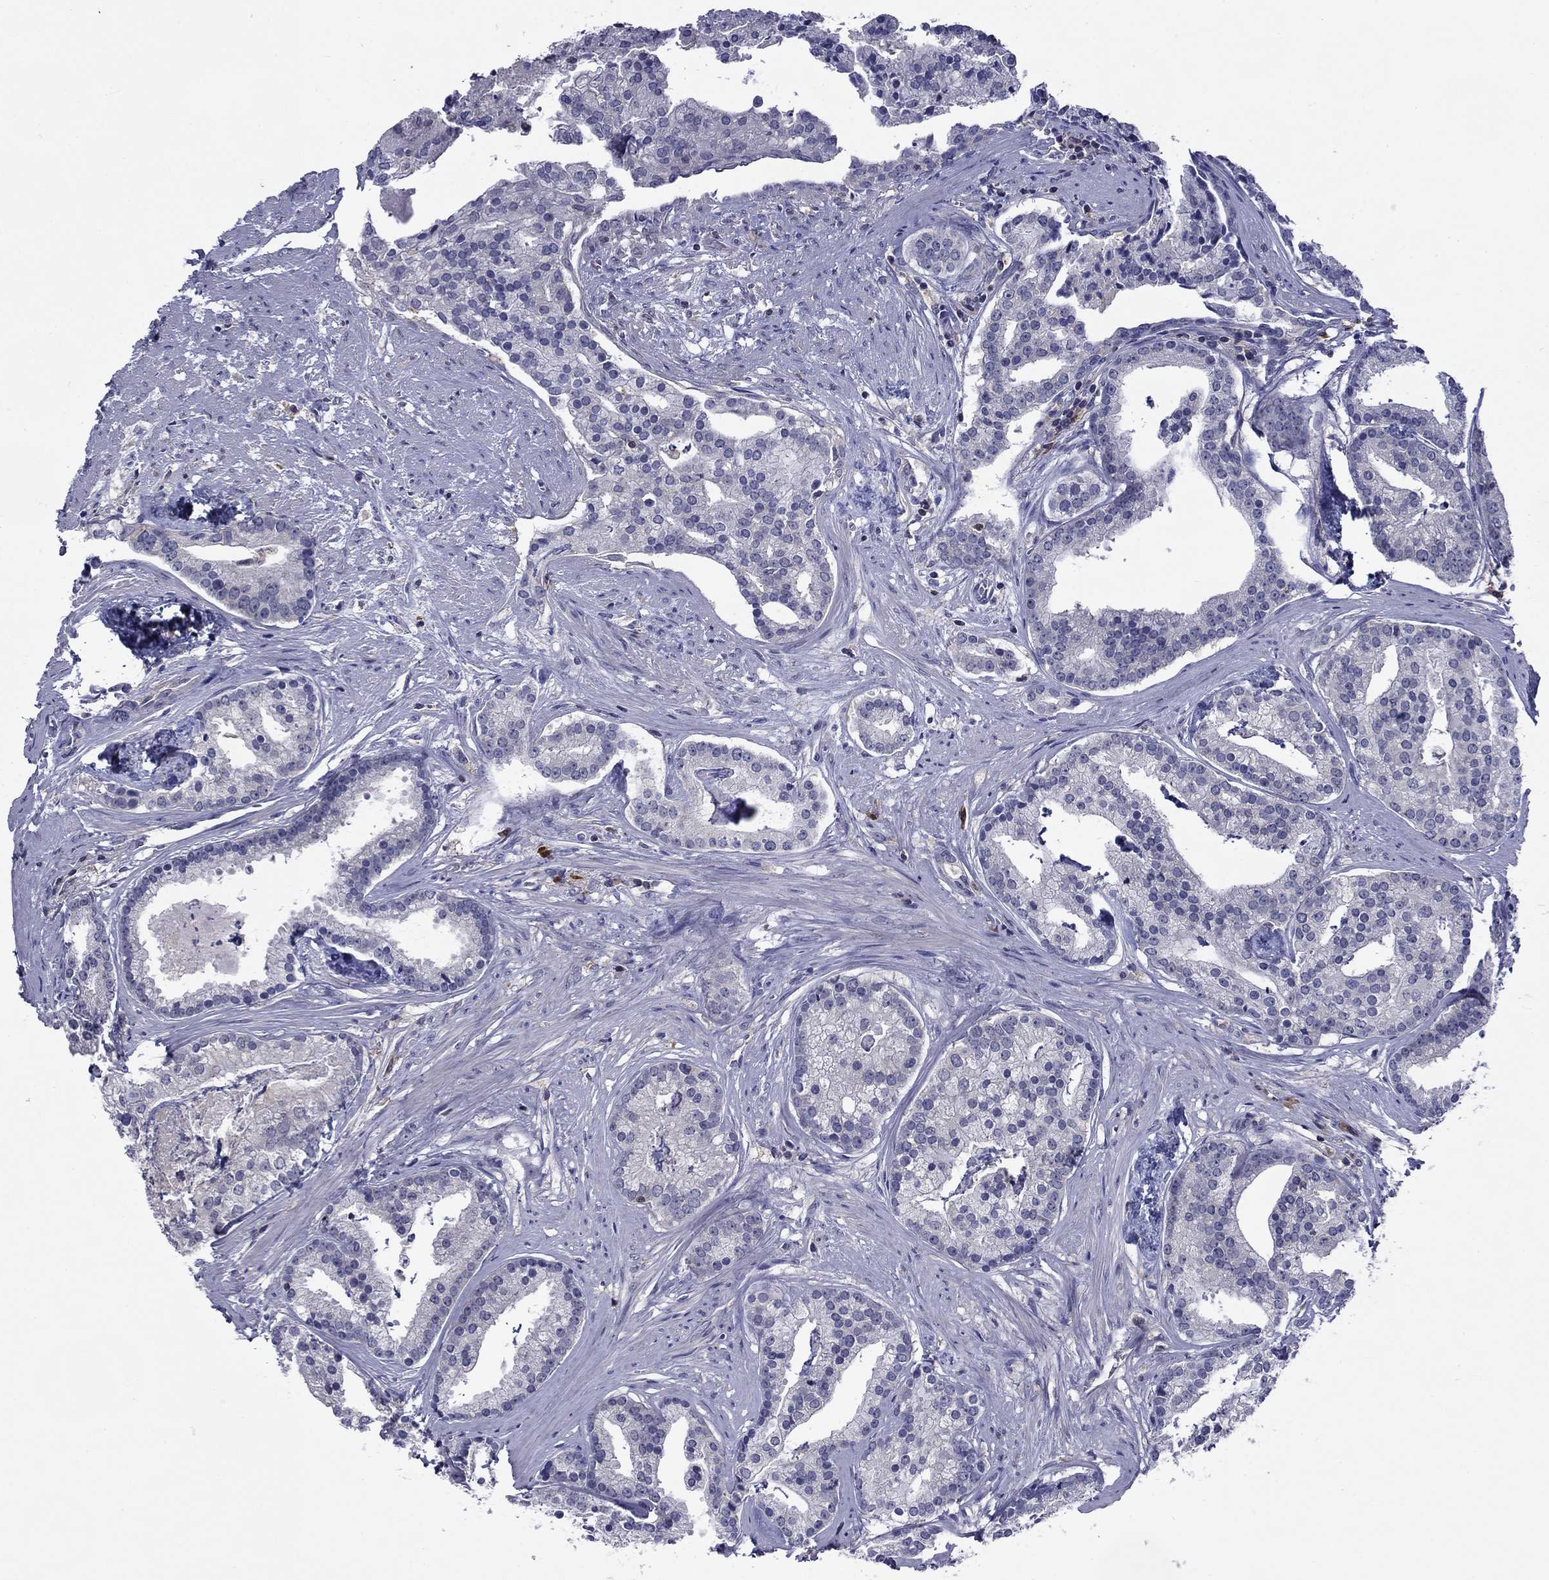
{"staining": {"intensity": "negative", "quantity": "none", "location": "none"}, "tissue": "prostate cancer", "cell_type": "Tumor cells", "image_type": "cancer", "snomed": [{"axis": "morphology", "description": "Adenocarcinoma, NOS"}, {"axis": "topography", "description": "Prostate and seminal vesicle, NOS"}, {"axis": "topography", "description": "Prostate"}], "caption": "An immunohistochemistry image of prostate cancer is shown. There is no staining in tumor cells of prostate cancer. The staining is performed using DAB (3,3'-diaminobenzidine) brown chromogen with nuclei counter-stained in using hematoxylin.", "gene": "POU2F2", "patient": {"sex": "male", "age": 44}}